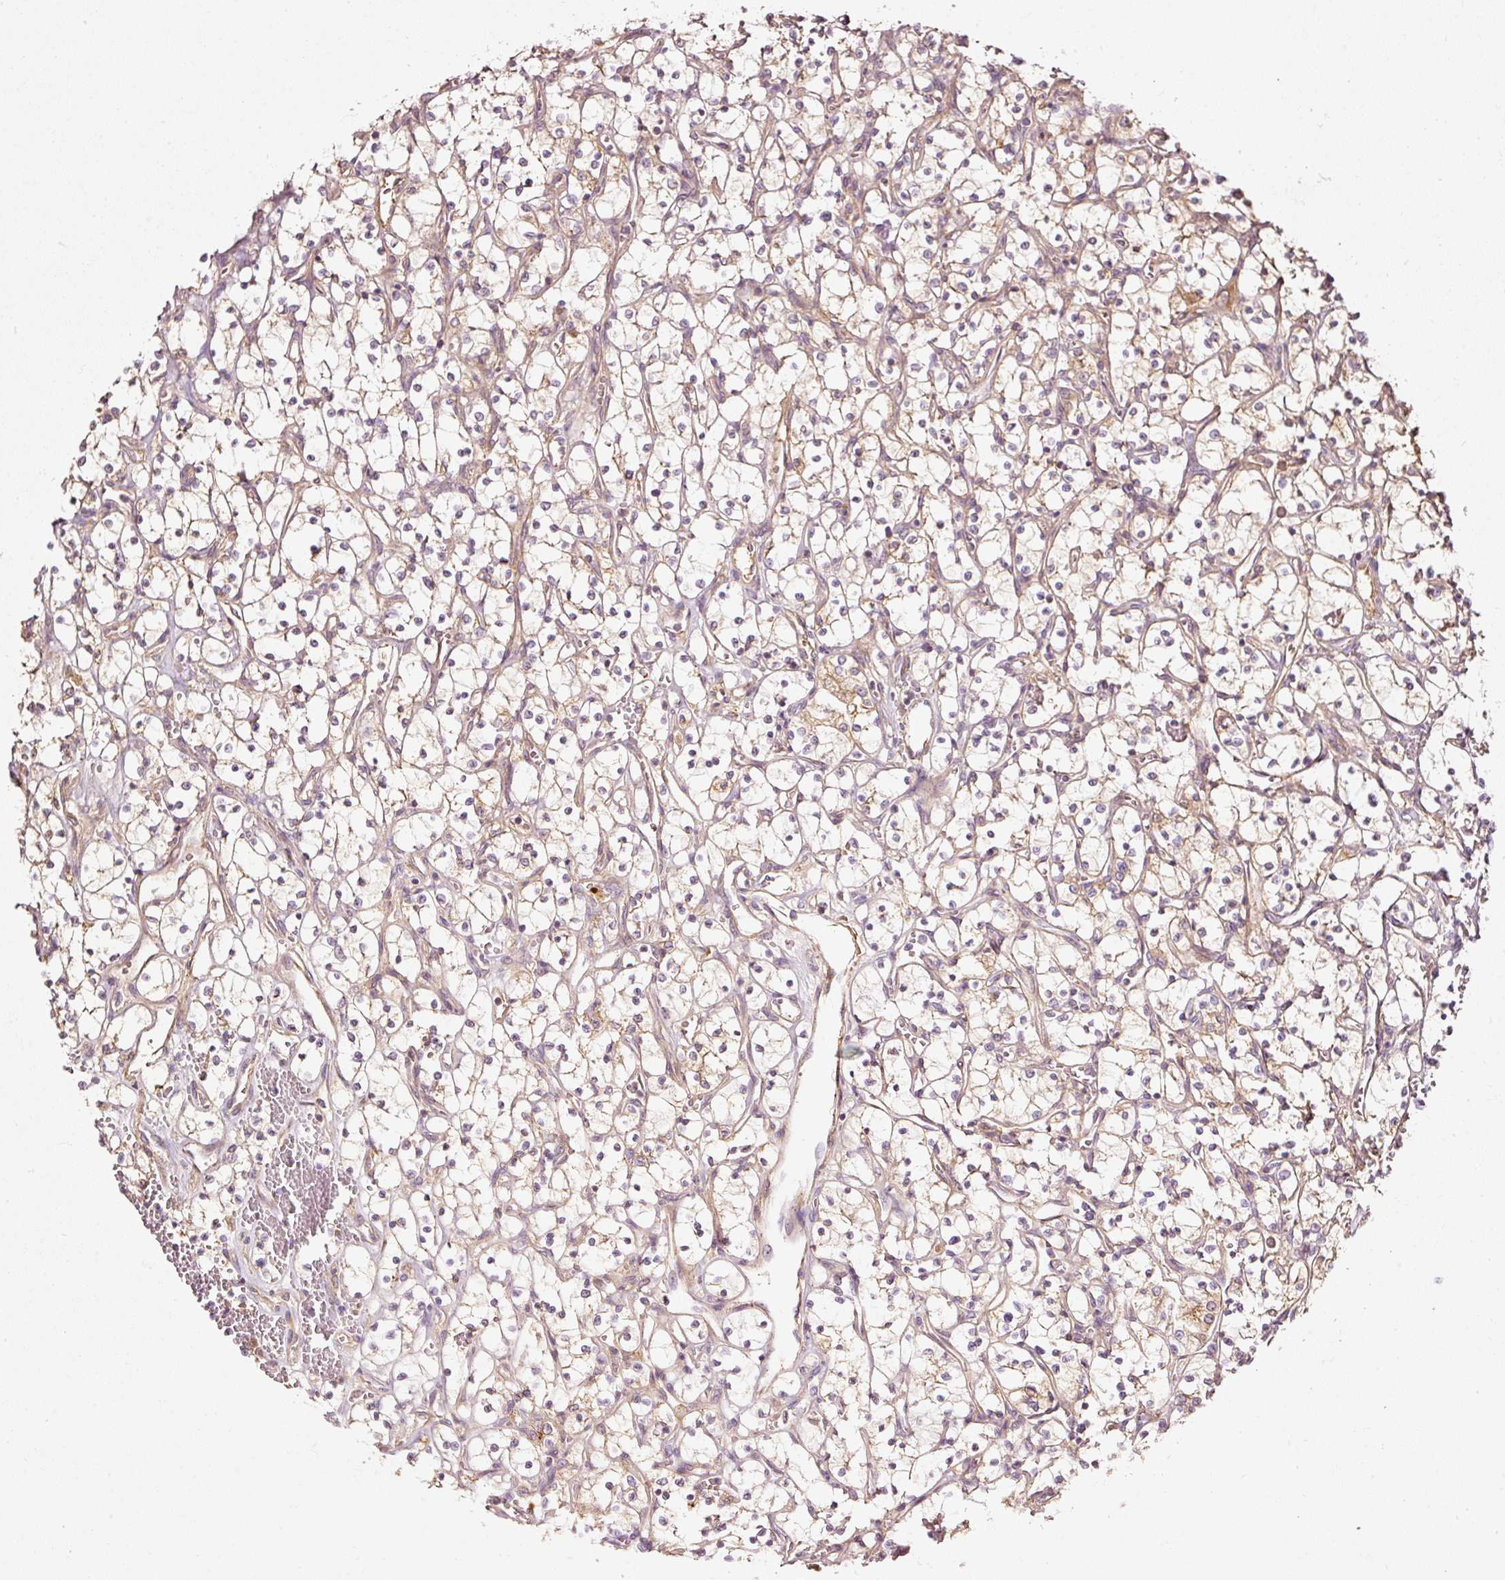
{"staining": {"intensity": "weak", "quantity": ">75%", "location": "cytoplasmic/membranous"}, "tissue": "renal cancer", "cell_type": "Tumor cells", "image_type": "cancer", "snomed": [{"axis": "morphology", "description": "Adenocarcinoma, NOS"}, {"axis": "topography", "description": "Kidney"}], "caption": "Immunohistochemical staining of renal cancer demonstrates low levels of weak cytoplasmic/membranous protein expression in approximately >75% of tumor cells.", "gene": "SERPING1", "patient": {"sex": "female", "age": 69}}